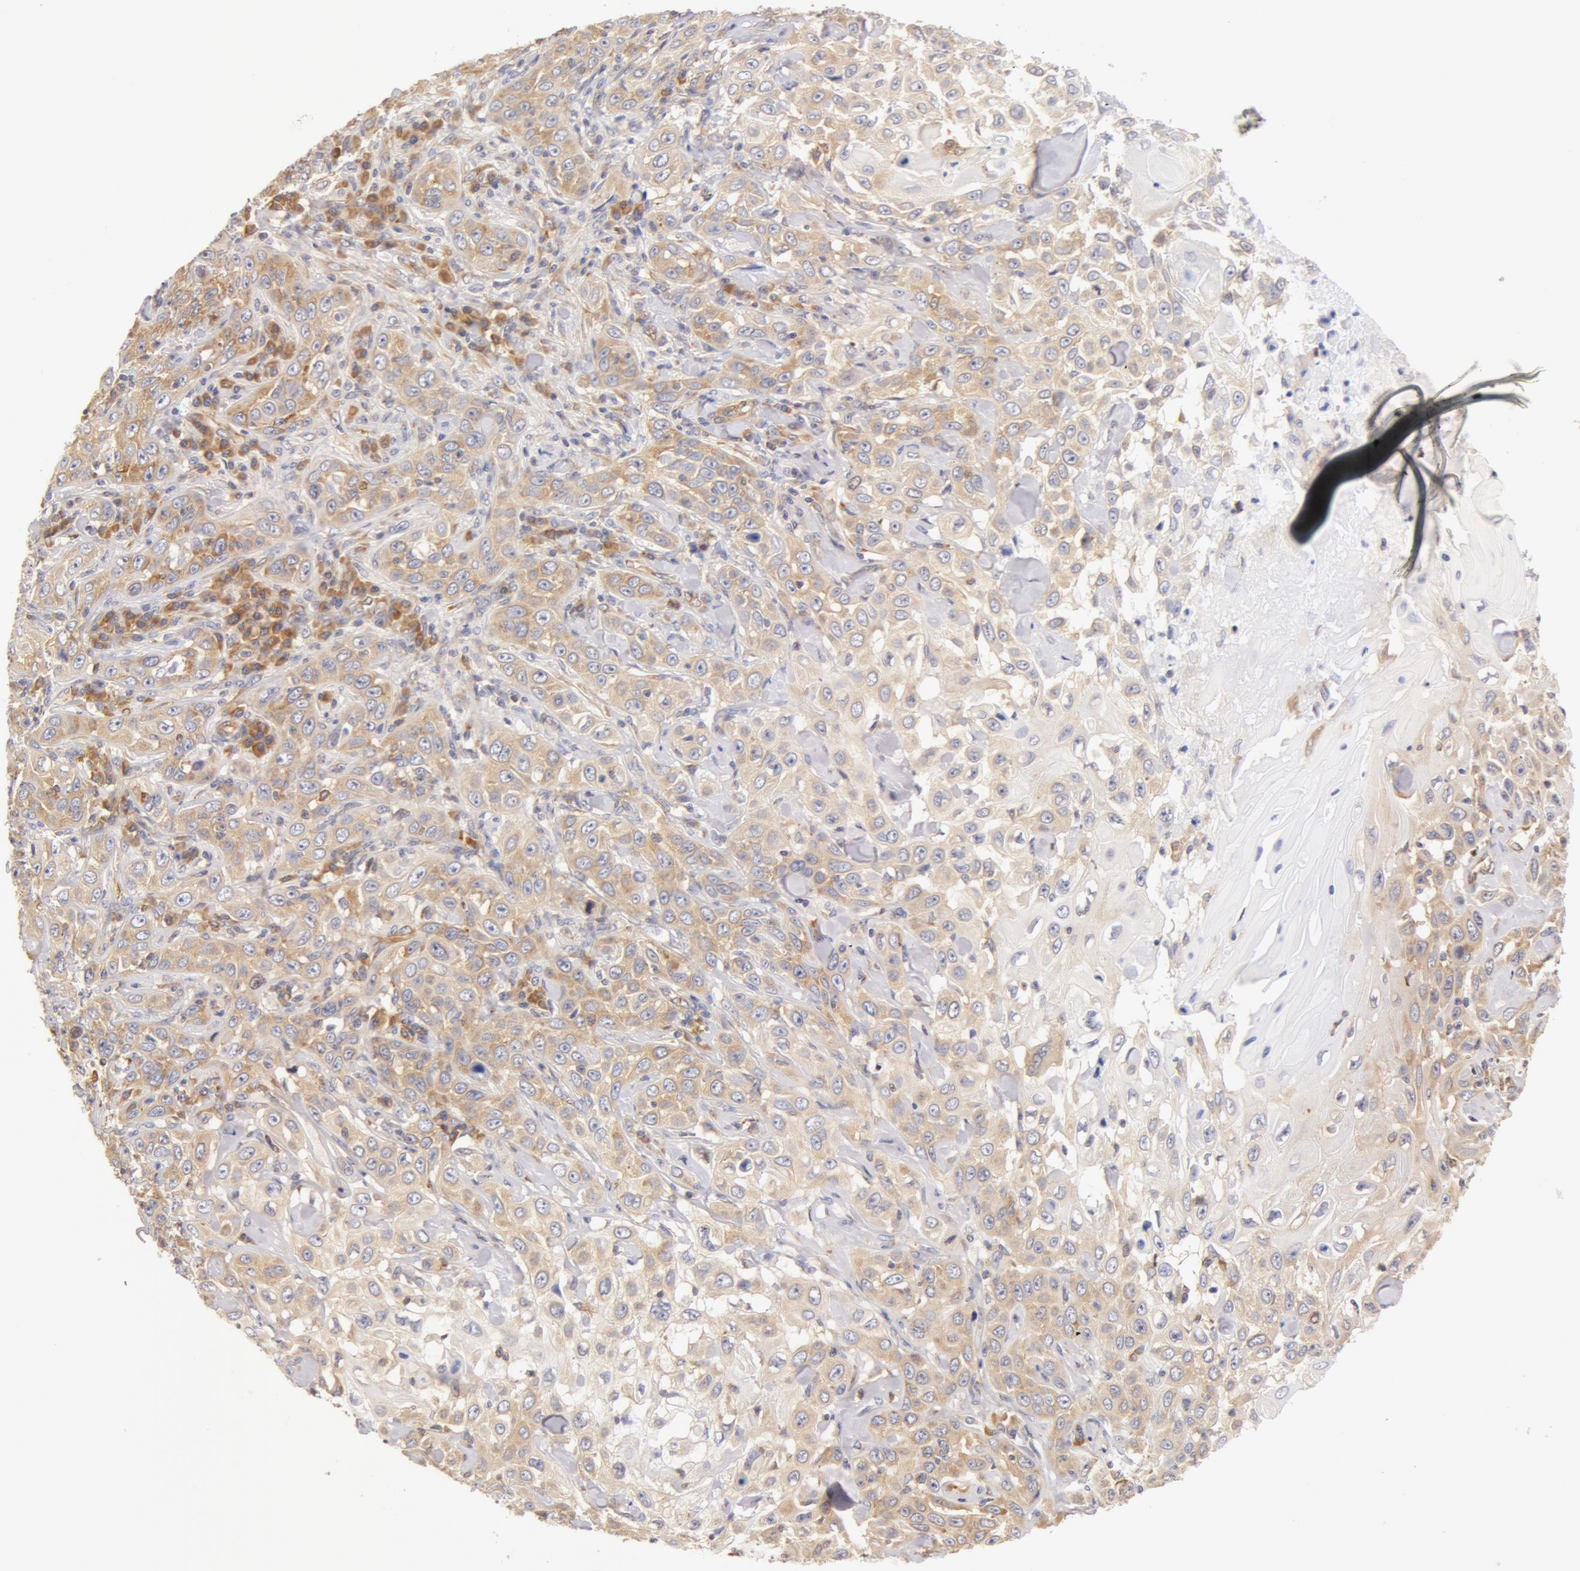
{"staining": {"intensity": "weak", "quantity": "<25%", "location": "cytoplasmic/membranous"}, "tissue": "skin cancer", "cell_type": "Tumor cells", "image_type": "cancer", "snomed": [{"axis": "morphology", "description": "Squamous cell carcinoma, NOS"}, {"axis": "topography", "description": "Skin"}], "caption": "Squamous cell carcinoma (skin) was stained to show a protein in brown. There is no significant positivity in tumor cells.", "gene": "DDX3Y", "patient": {"sex": "male", "age": 84}}